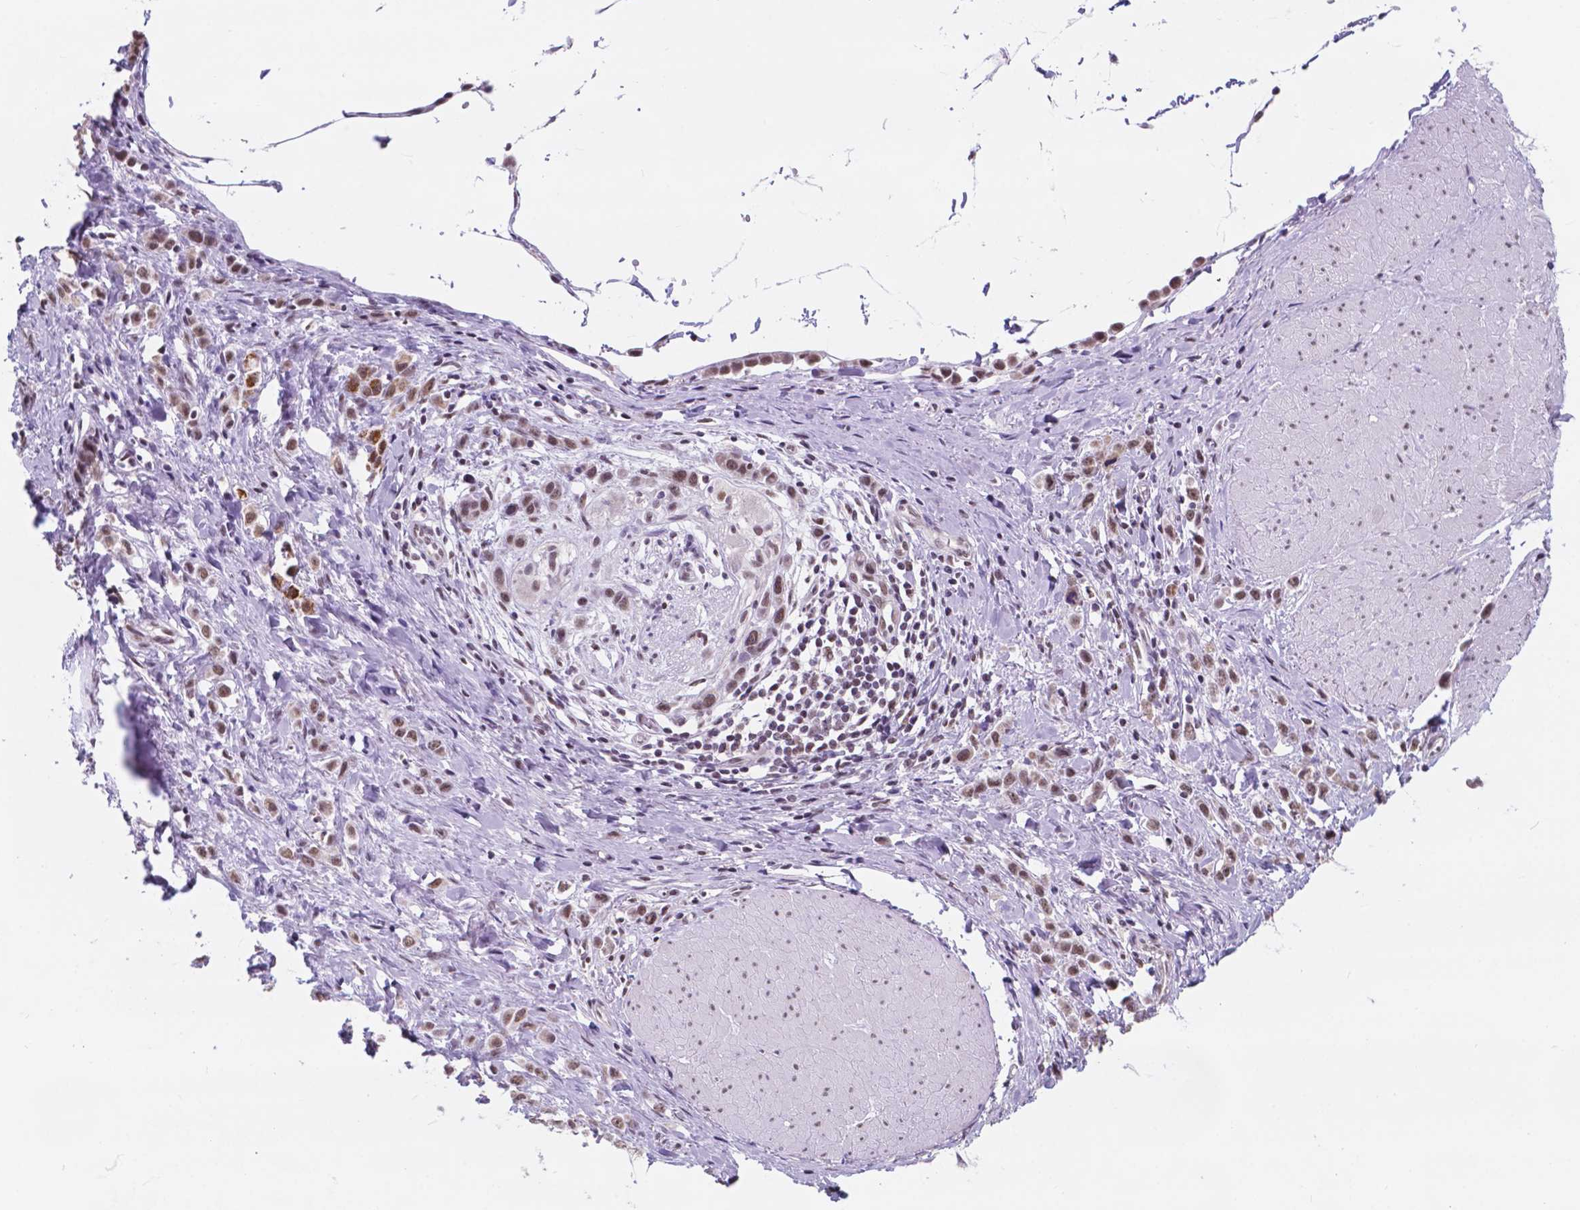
{"staining": {"intensity": "moderate", "quantity": ">75%", "location": "nuclear"}, "tissue": "stomach cancer", "cell_type": "Tumor cells", "image_type": "cancer", "snomed": [{"axis": "morphology", "description": "Adenocarcinoma, NOS"}, {"axis": "topography", "description": "Stomach"}], "caption": "Immunohistochemical staining of adenocarcinoma (stomach) exhibits medium levels of moderate nuclear protein staining in about >75% of tumor cells.", "gene": "BCAS2", "patient": {"sex": "male", "age": 47}}